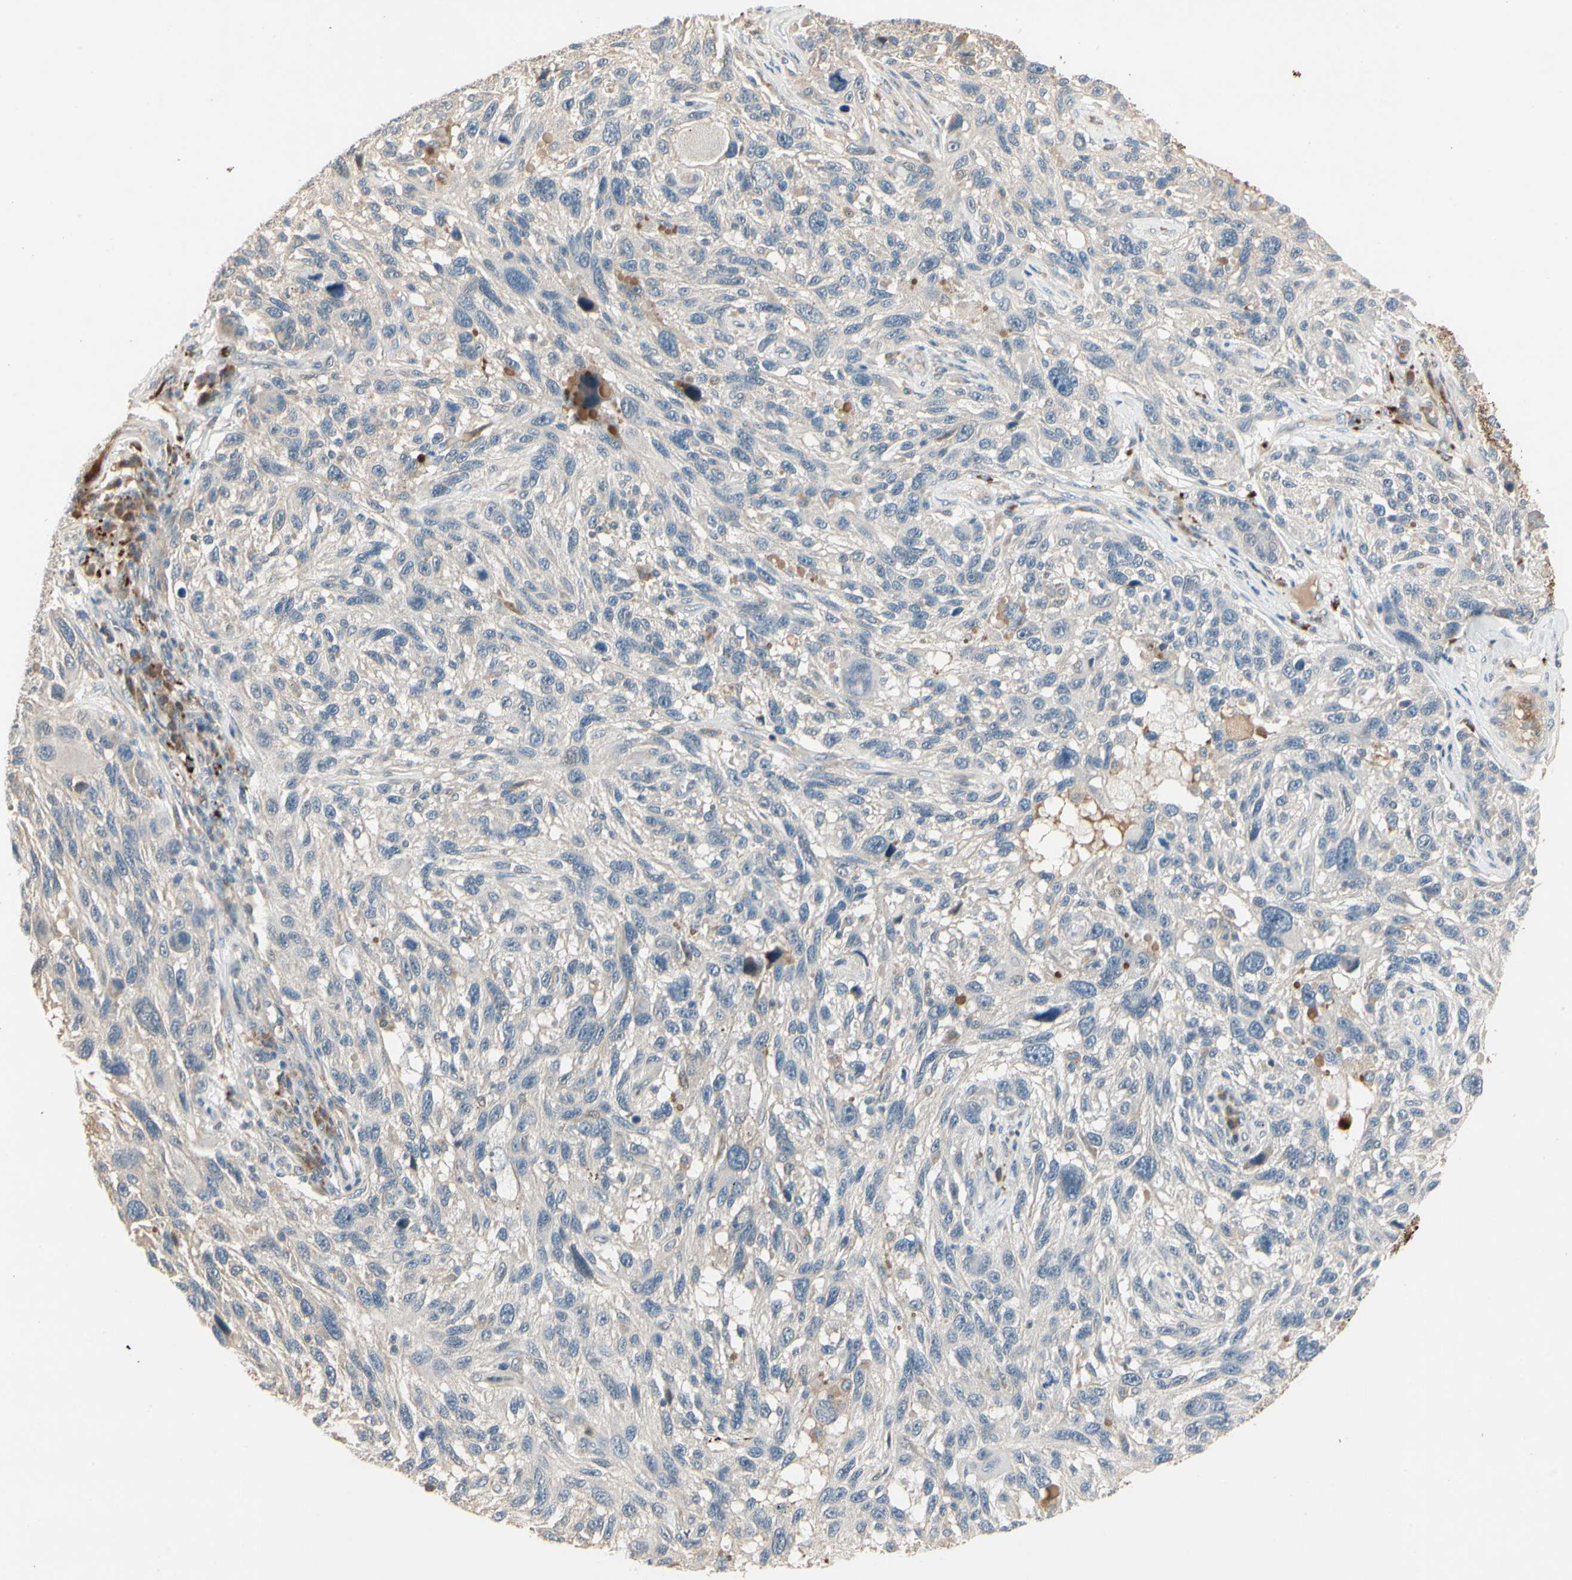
{"staining": {"intensity": "weak", "quantity": "<25%", "location": "cytoplasmic/membranous"}, "tissue": "melanoma", "cell_type": "Tumor cells", "image_type": "cancer", "snomed": [{"axis": "morphology", "description": "Malignant melanoma, NOS"}, {"axis": "topography", "description": "Skin"}], "caption": "High power microscopy photomicrograph of an immunohistochemistry (IHC) photomicrograph of malignant melanoma, revealing no significant positivity in tumor cells.", "gene": "SKIL", "patient": {"sex": "male", "age": 53}}